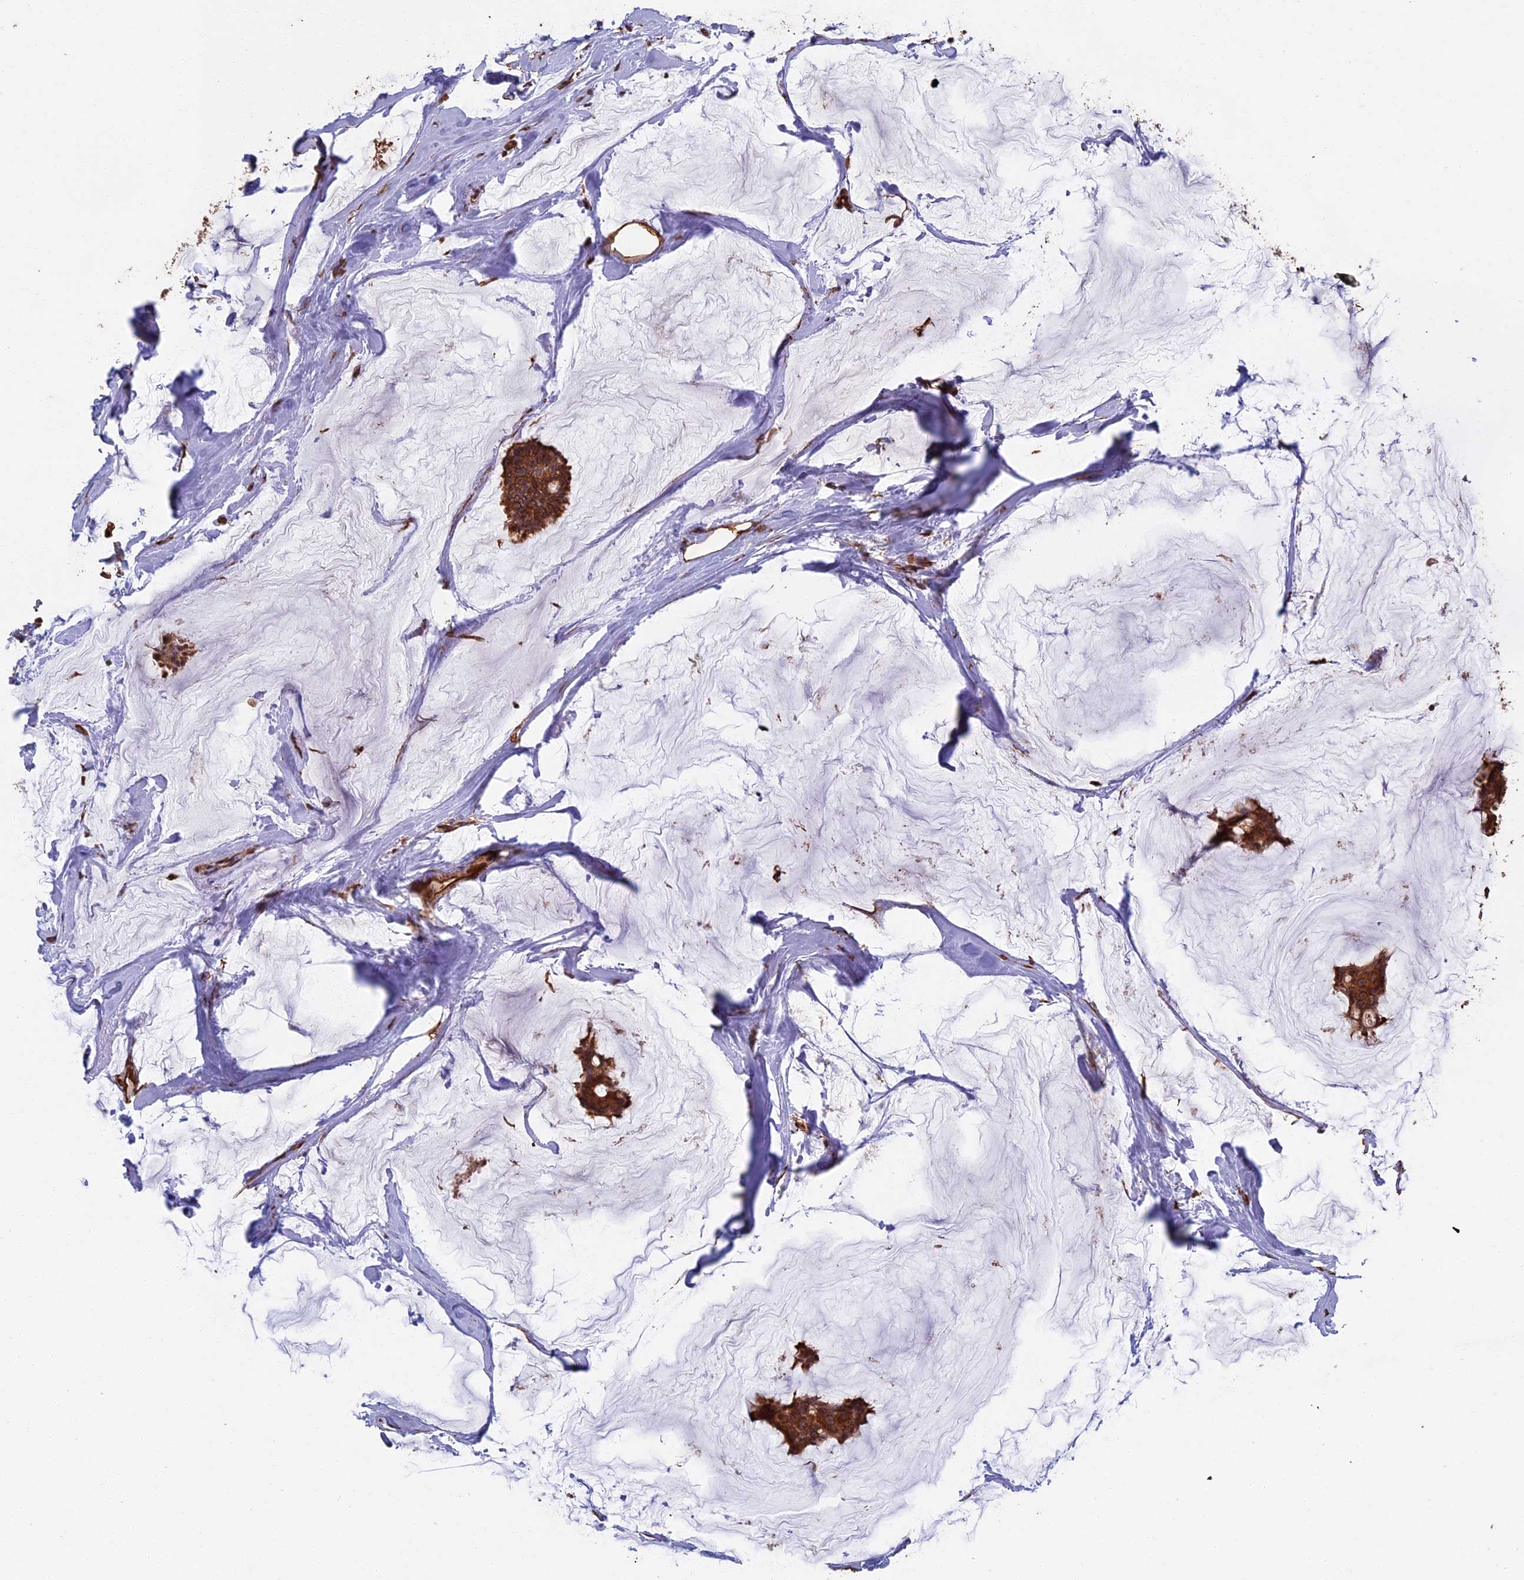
{"staining": {"intensity": "strong", "quantity": ">75%", "location": "cytoplasmic/membranous"}, "tissue": "breast cancer", "cell_type": "Tumor cells", "image_type": "cancer", "snomed": [{"axis": "morphology", "description": "Duct carcinoma"}, {"axis": "topography", "description": "Breast"}], "caption": "Strong cytoplasmic/membranous protein positivity is present in approximately >75% of tumor cells in breast cancer.", "gene": "CCDC124", "patient": {"sex": "female", "age": 93}}